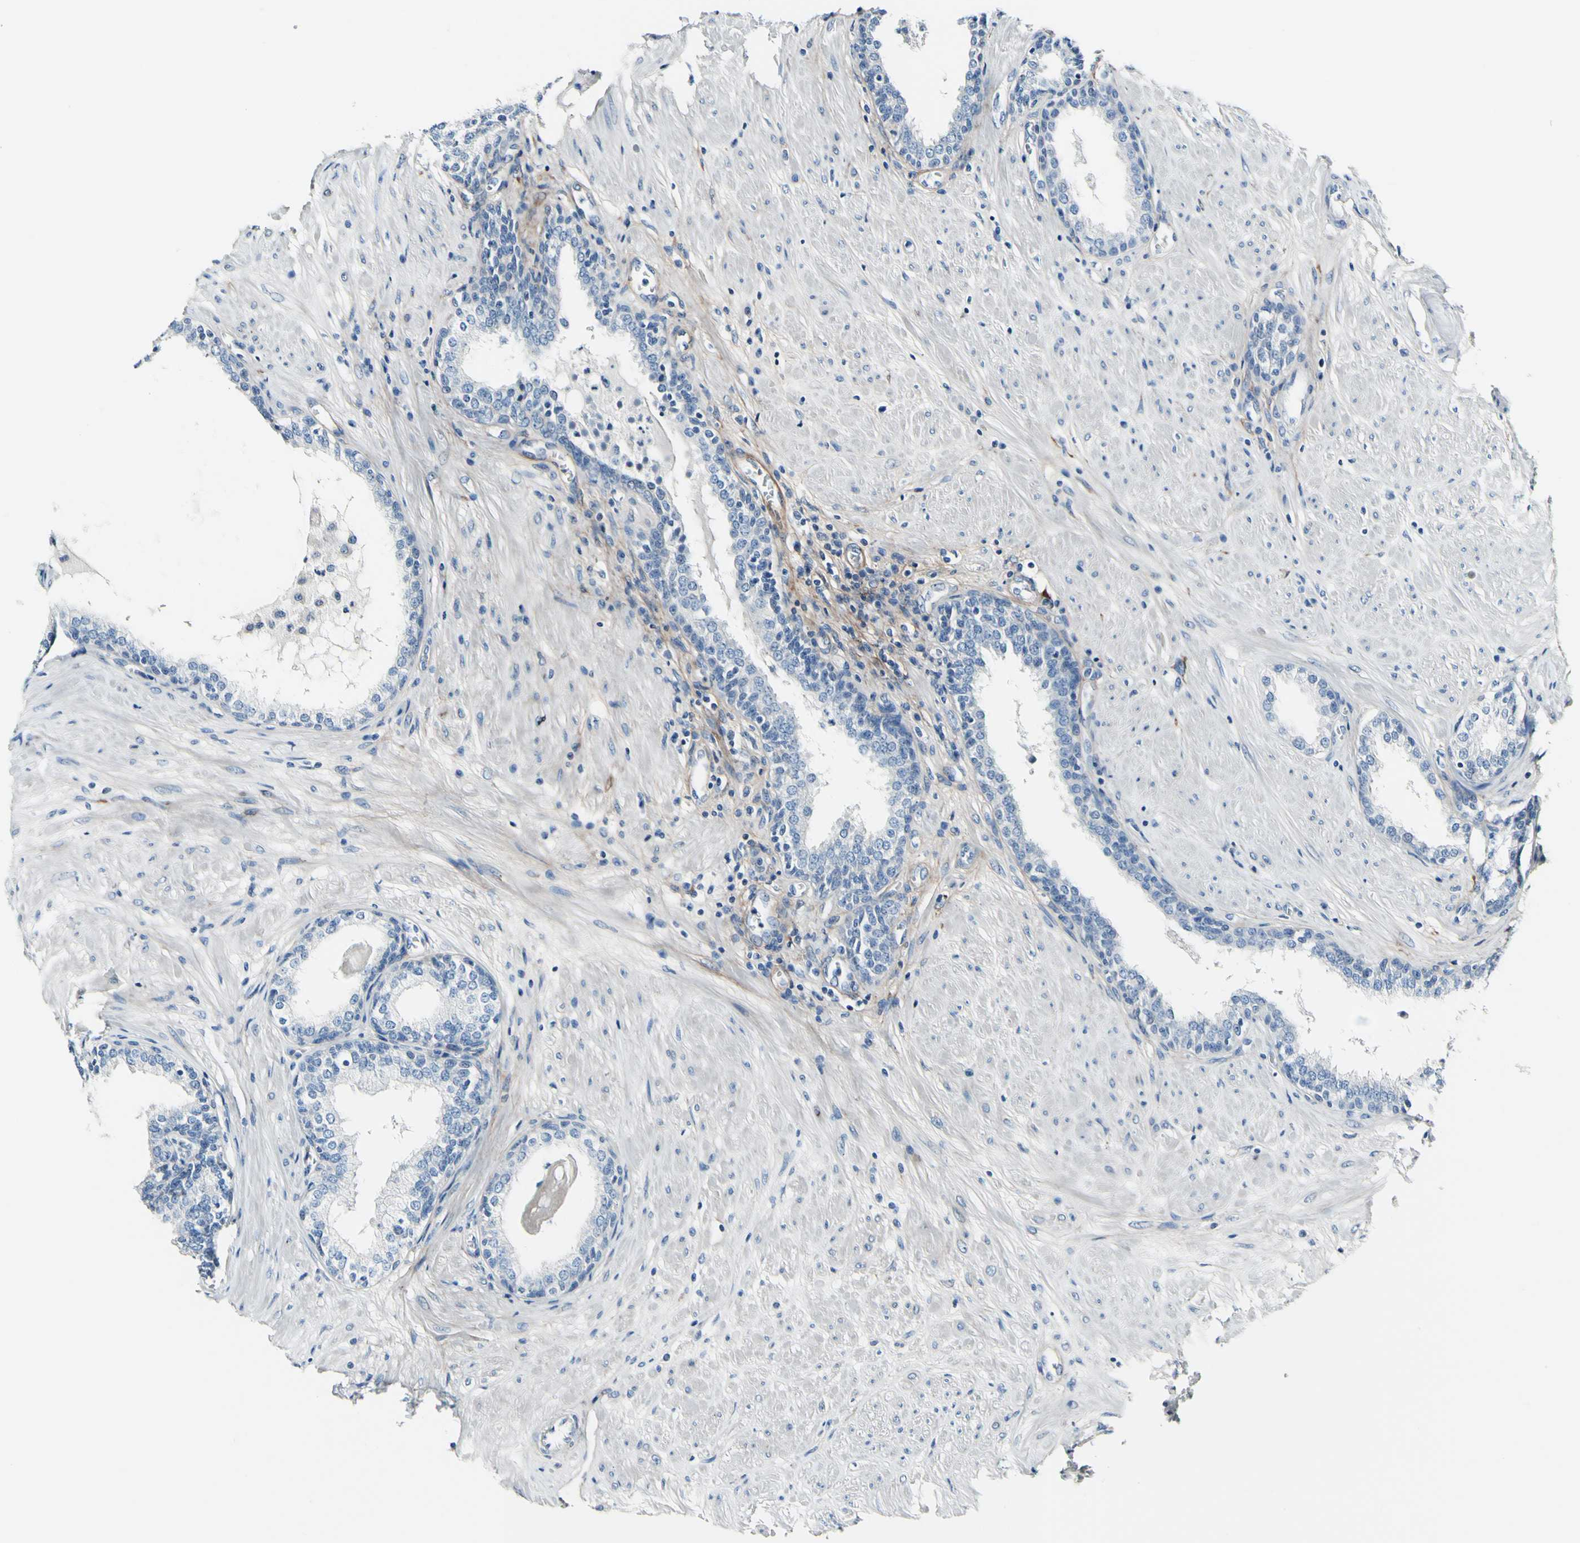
{"staining": {"intensity": "negative", "quantity": "none", "location": "none"}, "tissue": "prostate", "cell_type": "Glandular cells", "image_type": "normal", "snomed": [{"axis": "morphology", "description": "Normal tissue, NOS"}, {"axis": "topography", "description": "Prostate"}], "caption": "Glandular cells show no significant protein expression in benign prostate. The staining was performed using DAB (3,3'-diaminobenzidine) to visualize the protein expression in brown, while the nuclei were stained in blue with hematoxylin (Magnification: 20x).", "gene": "COL6A3", "patient": {"sex": "male", "age": 51}}